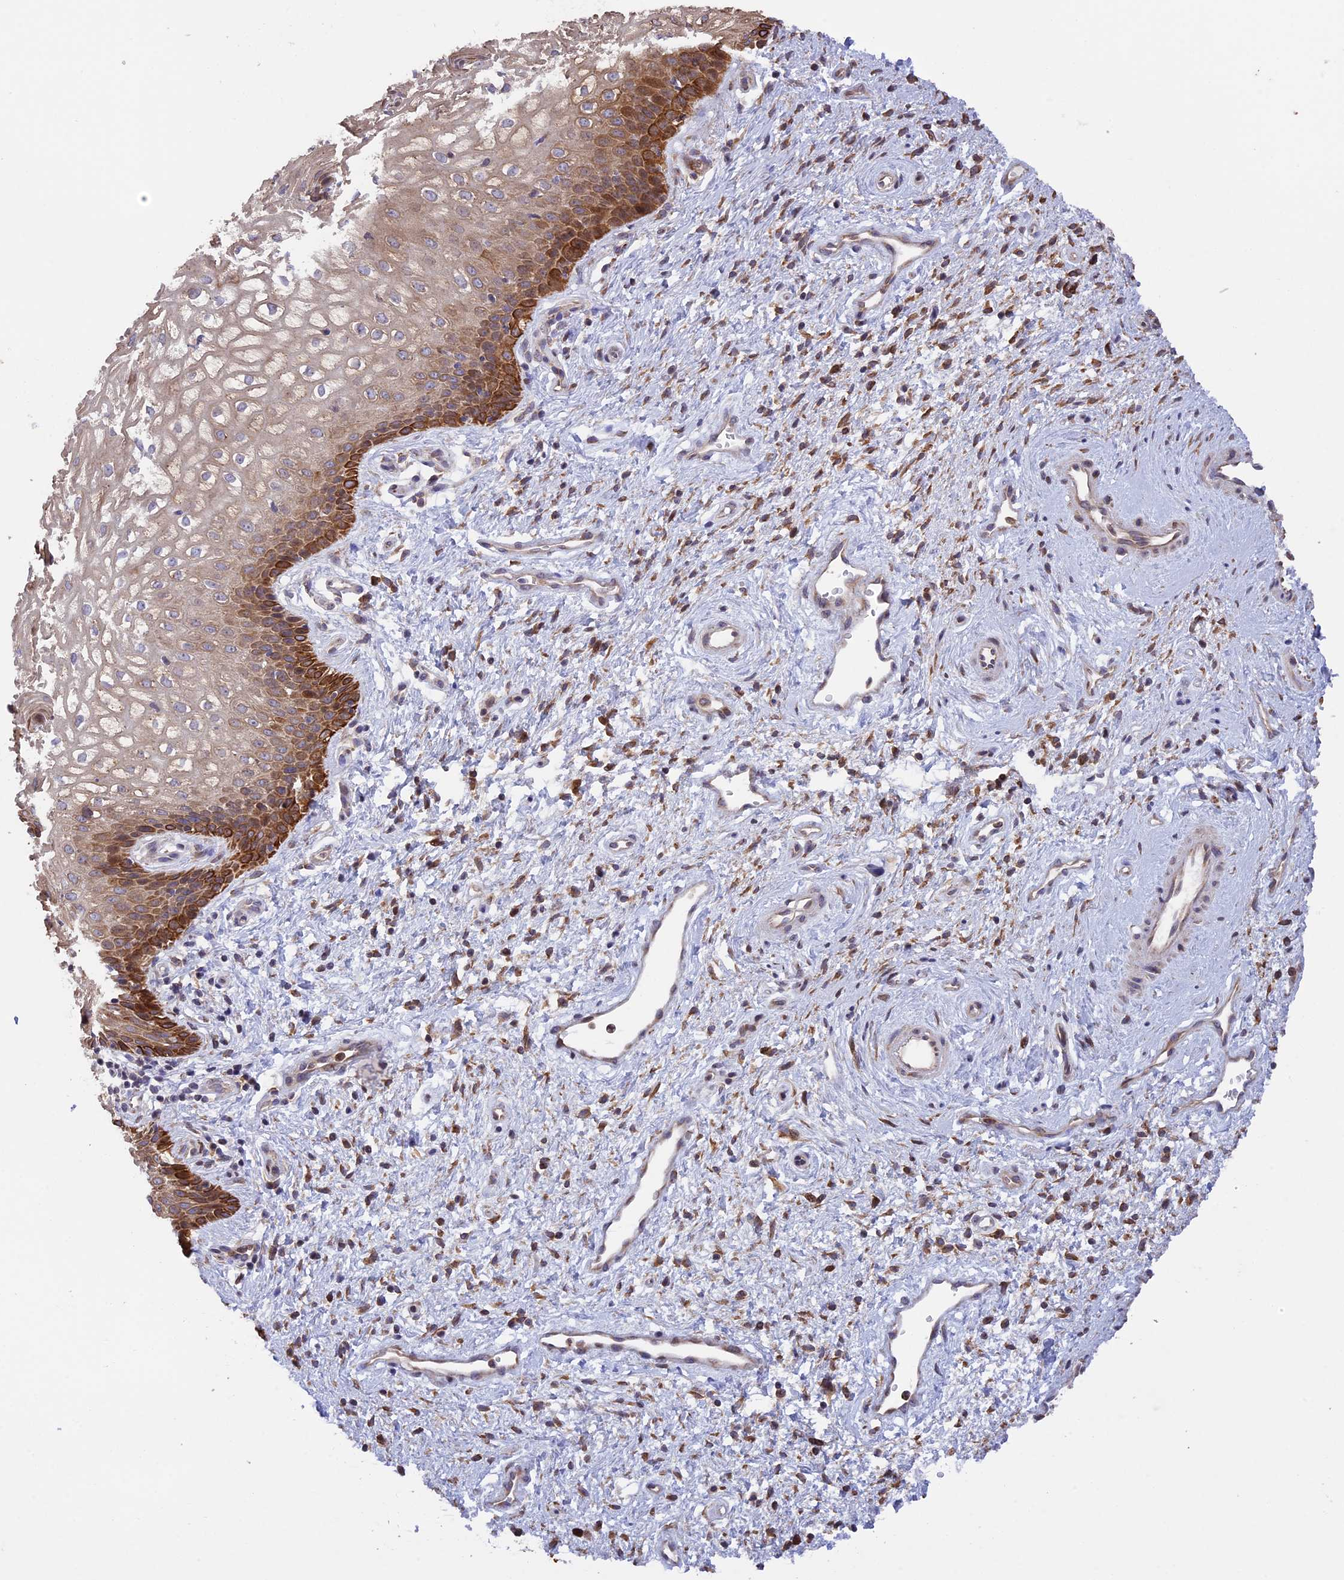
{"staining": {"intensity": "strong", "quantity": "25%-75%", "location": "cytoplasmic/membranous"}, "tissue": "vagina", "cell_type": "Squamous epithelial cells", "image_type": "normal", "snomed": [{"axis": "morphology", "description": "Normal tissue, NOS"}, {"axis": "topography", "description": "Vagina"}], "caption": "A histopathology image of human vagina stained for a protein exhibits strong cytoplasmic/membranous brown staining in squamous epithelial cells.", "gene": "DMRTA2", "patient": {"sex": "female", "age": 34}}